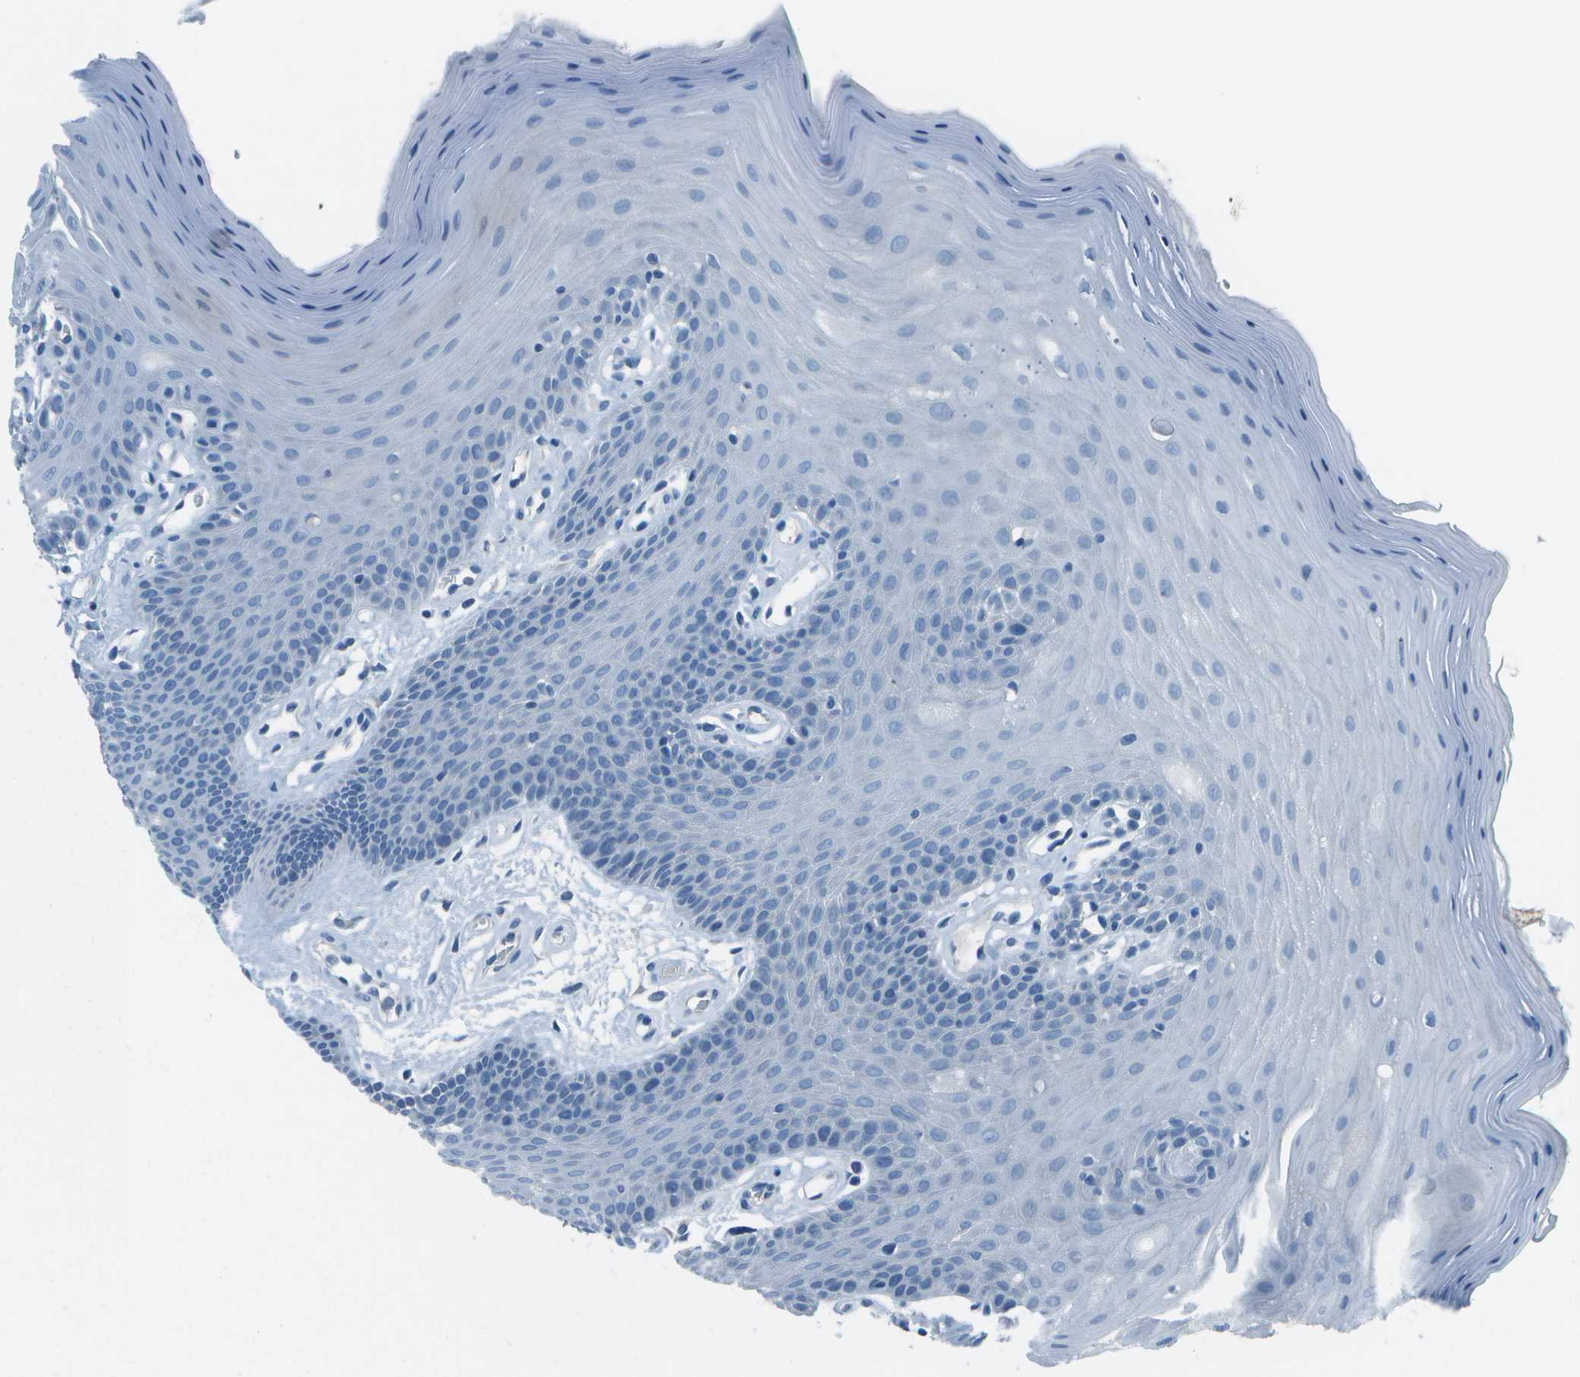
{"staining": {"intensity": "negative", "quantity": "none", "location": "none"}, "tissue": "oral mucosa", "cell_type": "Squamous epithelial cells", "image_type": "normal", "snomed": [{"axis": "morphology", "description": "Normal tissue, NOS"}, {"axis": "morphology", "description": "Squamous cell carcinoma, NOS"}, {"axis": "topography", "description": "Skeletal muscle"}, {"axis": "topography", "description": "Adipose tissue"}, {"axis": "topography", "description": "Vascular tissue"}, {"axis": "topography", "description": "Oral tissue"}, {"axis": "topography", "description": "Peripheral nerve tissue"}, {"axis": "topography", "description": "Head-Neck"}], "caption": "DAB immunohistochemical staining of benign oral mucosa exhibits no significant positivity in squamous epithelial cells.", "gene": "FGF1", "patient": {"sex": "male", "age": 71}}